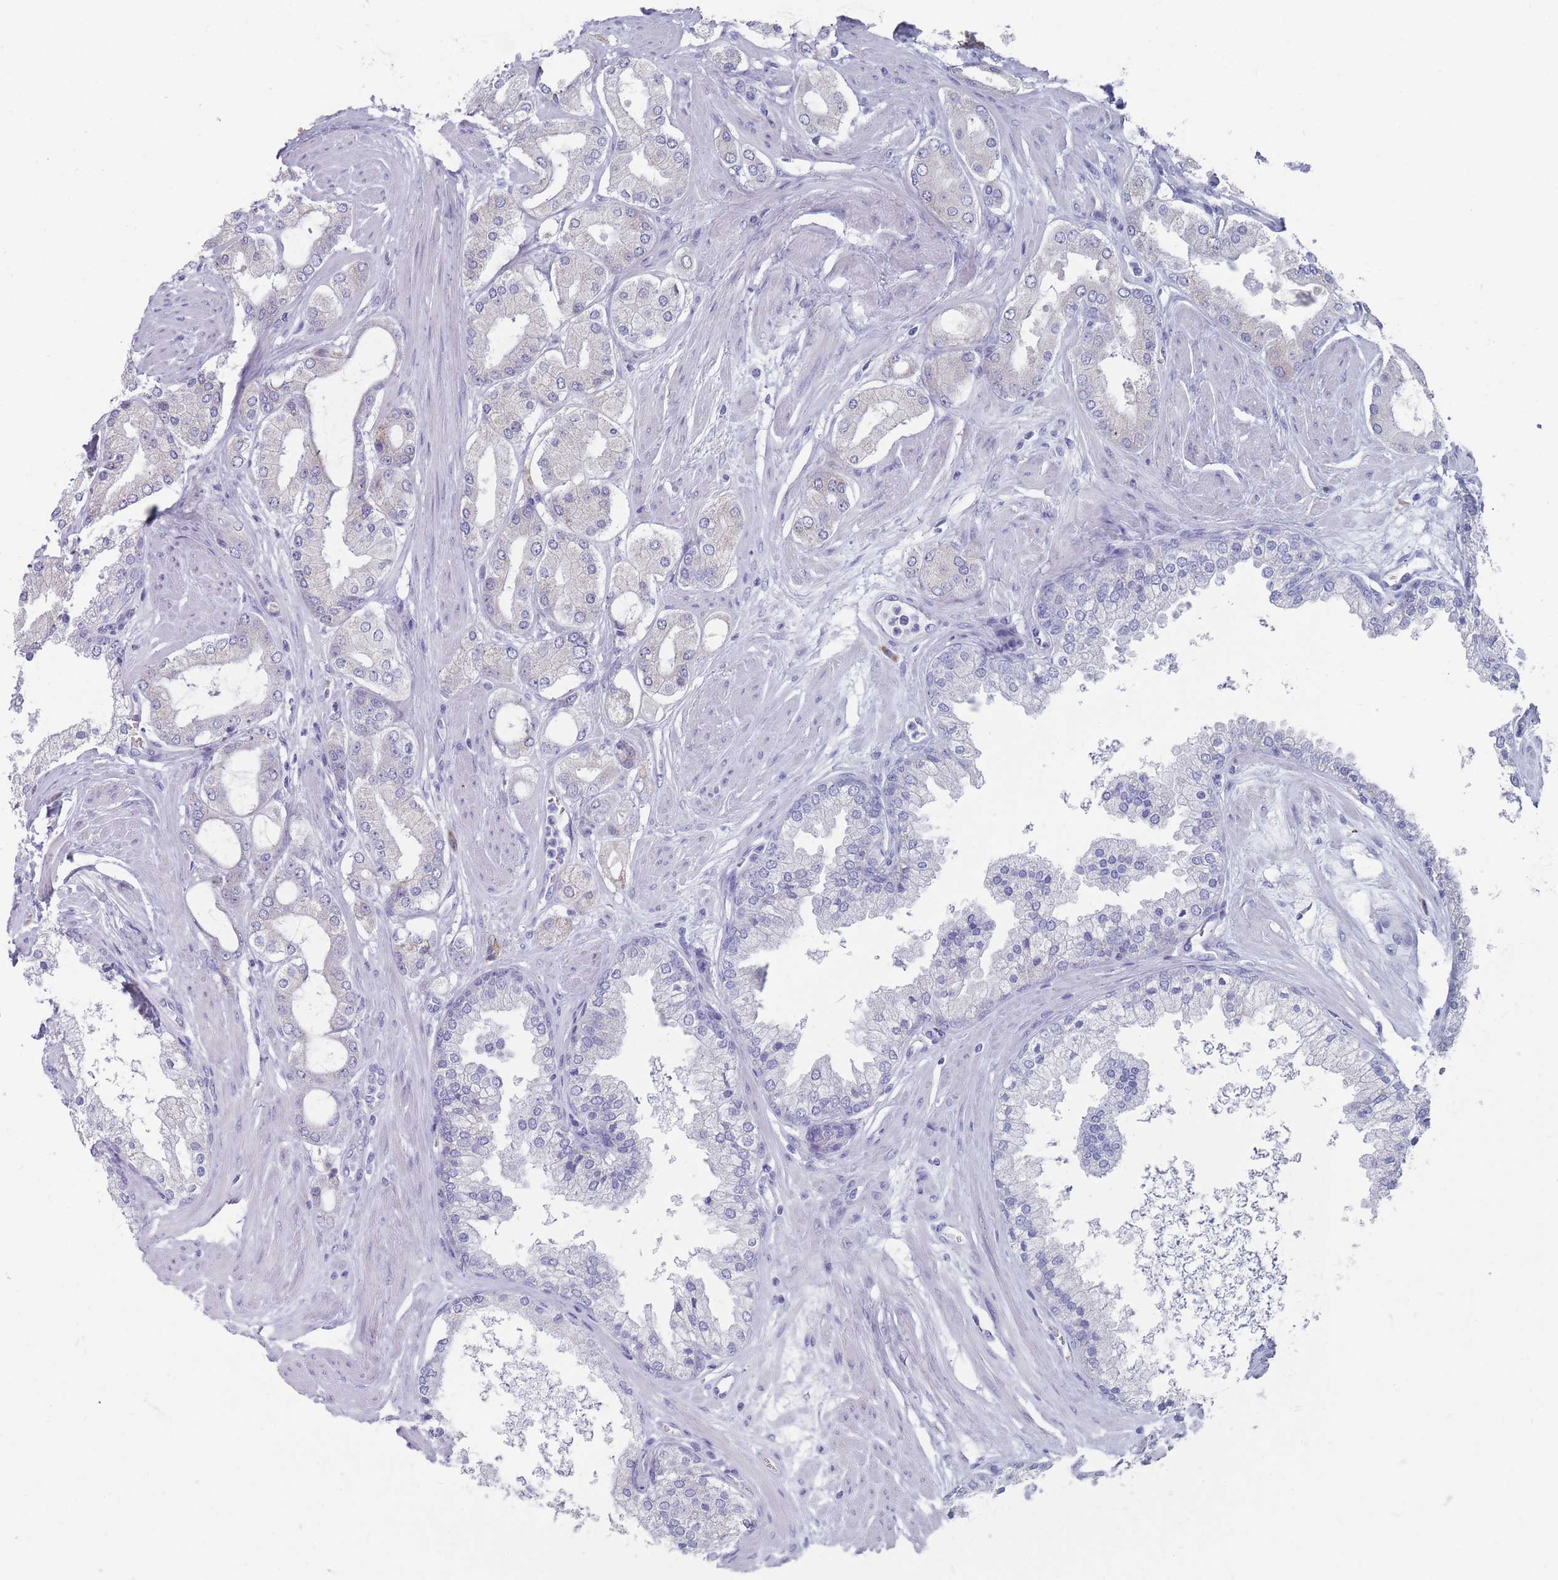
{"staining": {"intensity": "negative", "quantity": "none", "location": "none"}, "tissue": "prostate cancer", "cell_type": "Tumor cells", "image_type": "cancer", "snomed": [{"axis": "morphology", "description": "Adenocarcinoma, Low grade"}, {"axis": "topography", "description": "Prostate"}], "caption": "This is a micrograph of IHC staining of prostate adenocarcinoma (low-grade), which shows no positivity in tumor cells.", "gene": "ST8SIA5", "patient": {"sex": "male", "age": 42}}